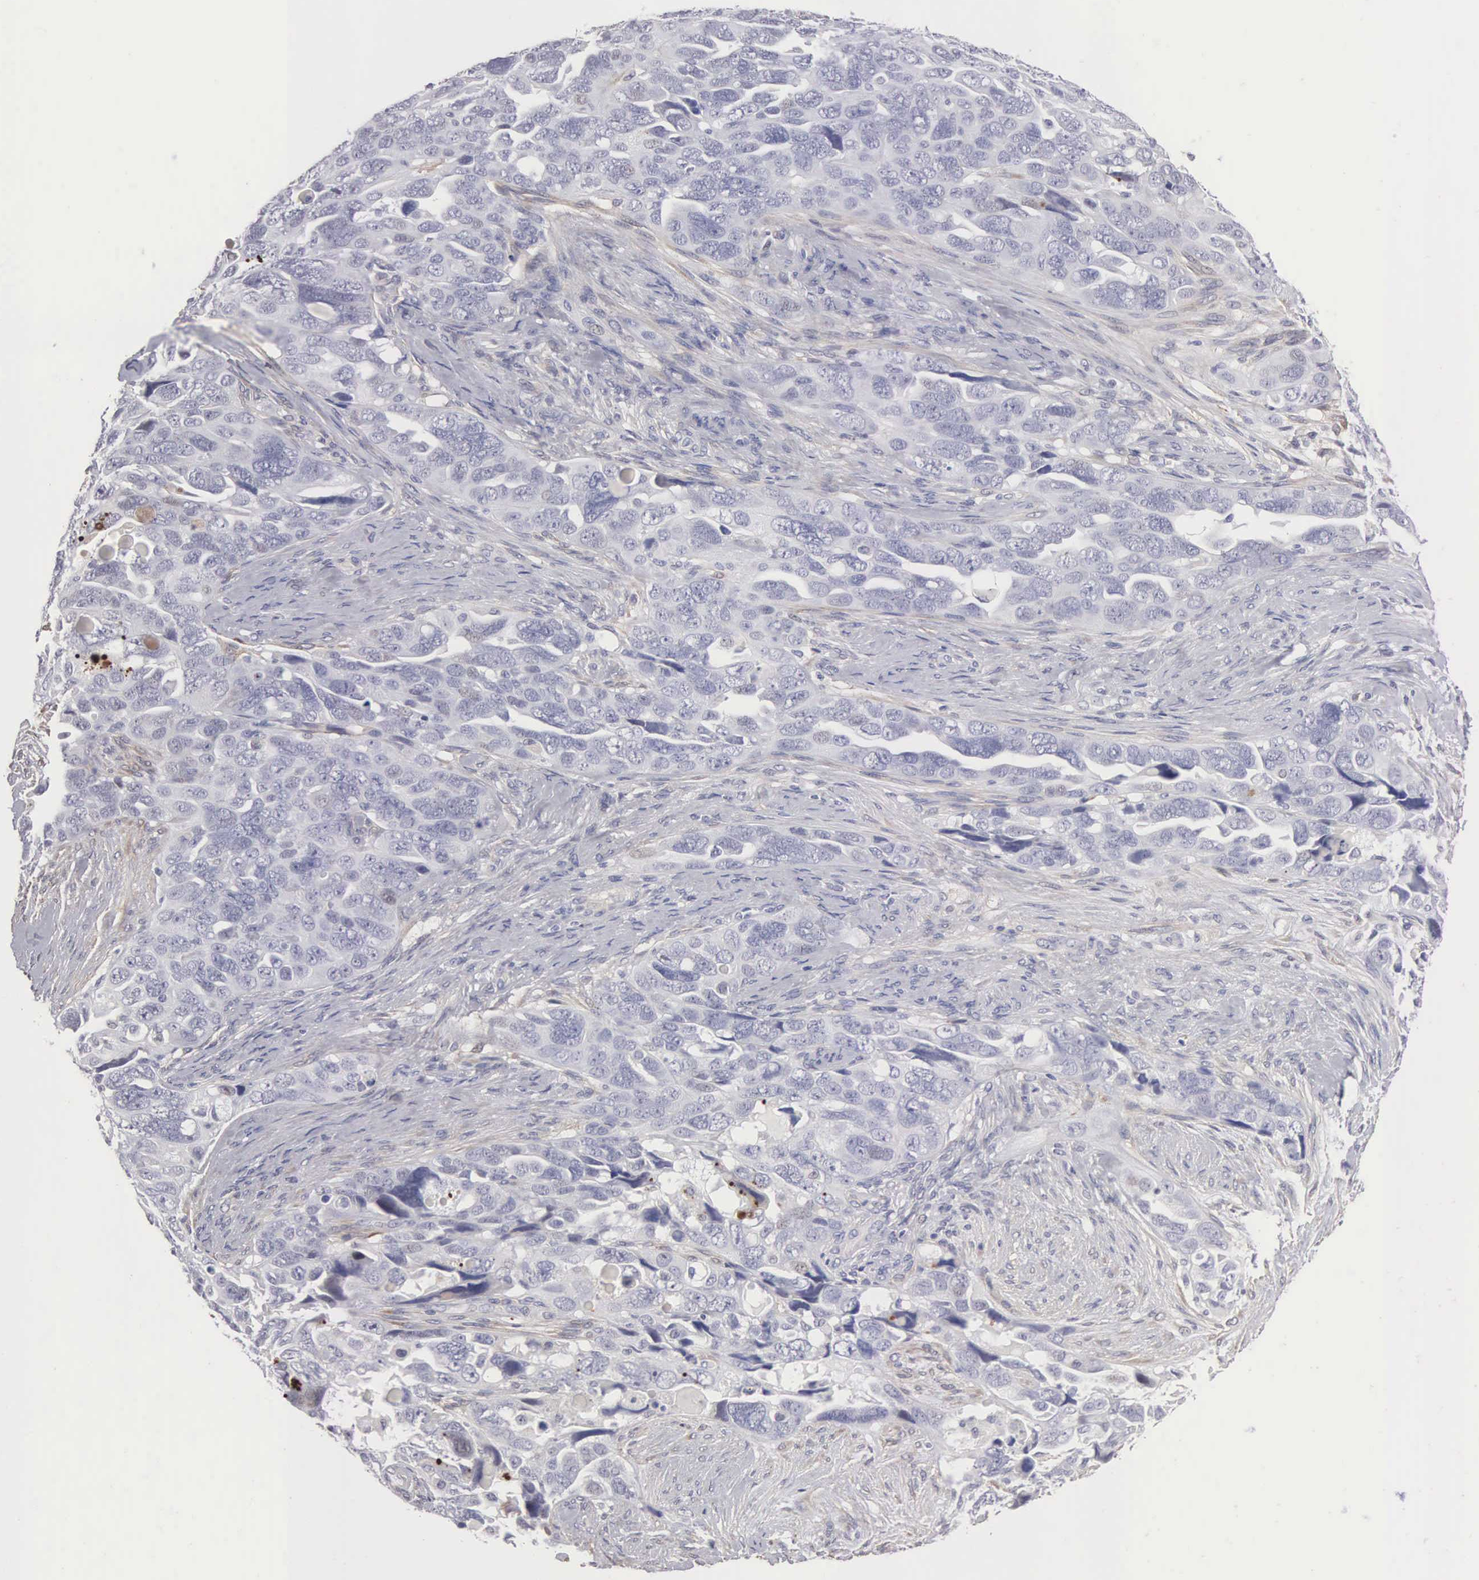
{"staining": {"intensity": "negative", "quantity": "none", "location": "none"}, "tissue": "ovarian cancer", "cell_type": "Tumor cells", "image_type": "cancer", "snomed": [{"axis": "morphology", "description": "Cystadenocarcinoma, serous, NOS"}, {"axis": "topography", "description": "Ovary"}], "caption": "Immunohistochemistry histopathology image of ovarian cancer (serous cystadenocarcinoma) stained for a protein (brown), which exhibits no staining in tumor cells. The staining was performed using DAB to visualize the protein expression in brown, while the nuclei were stained in blue with hematoxylin (Magnification: 20x).", "gene": "ELFN2", "patient": {"sex": "female", "age": 63}}